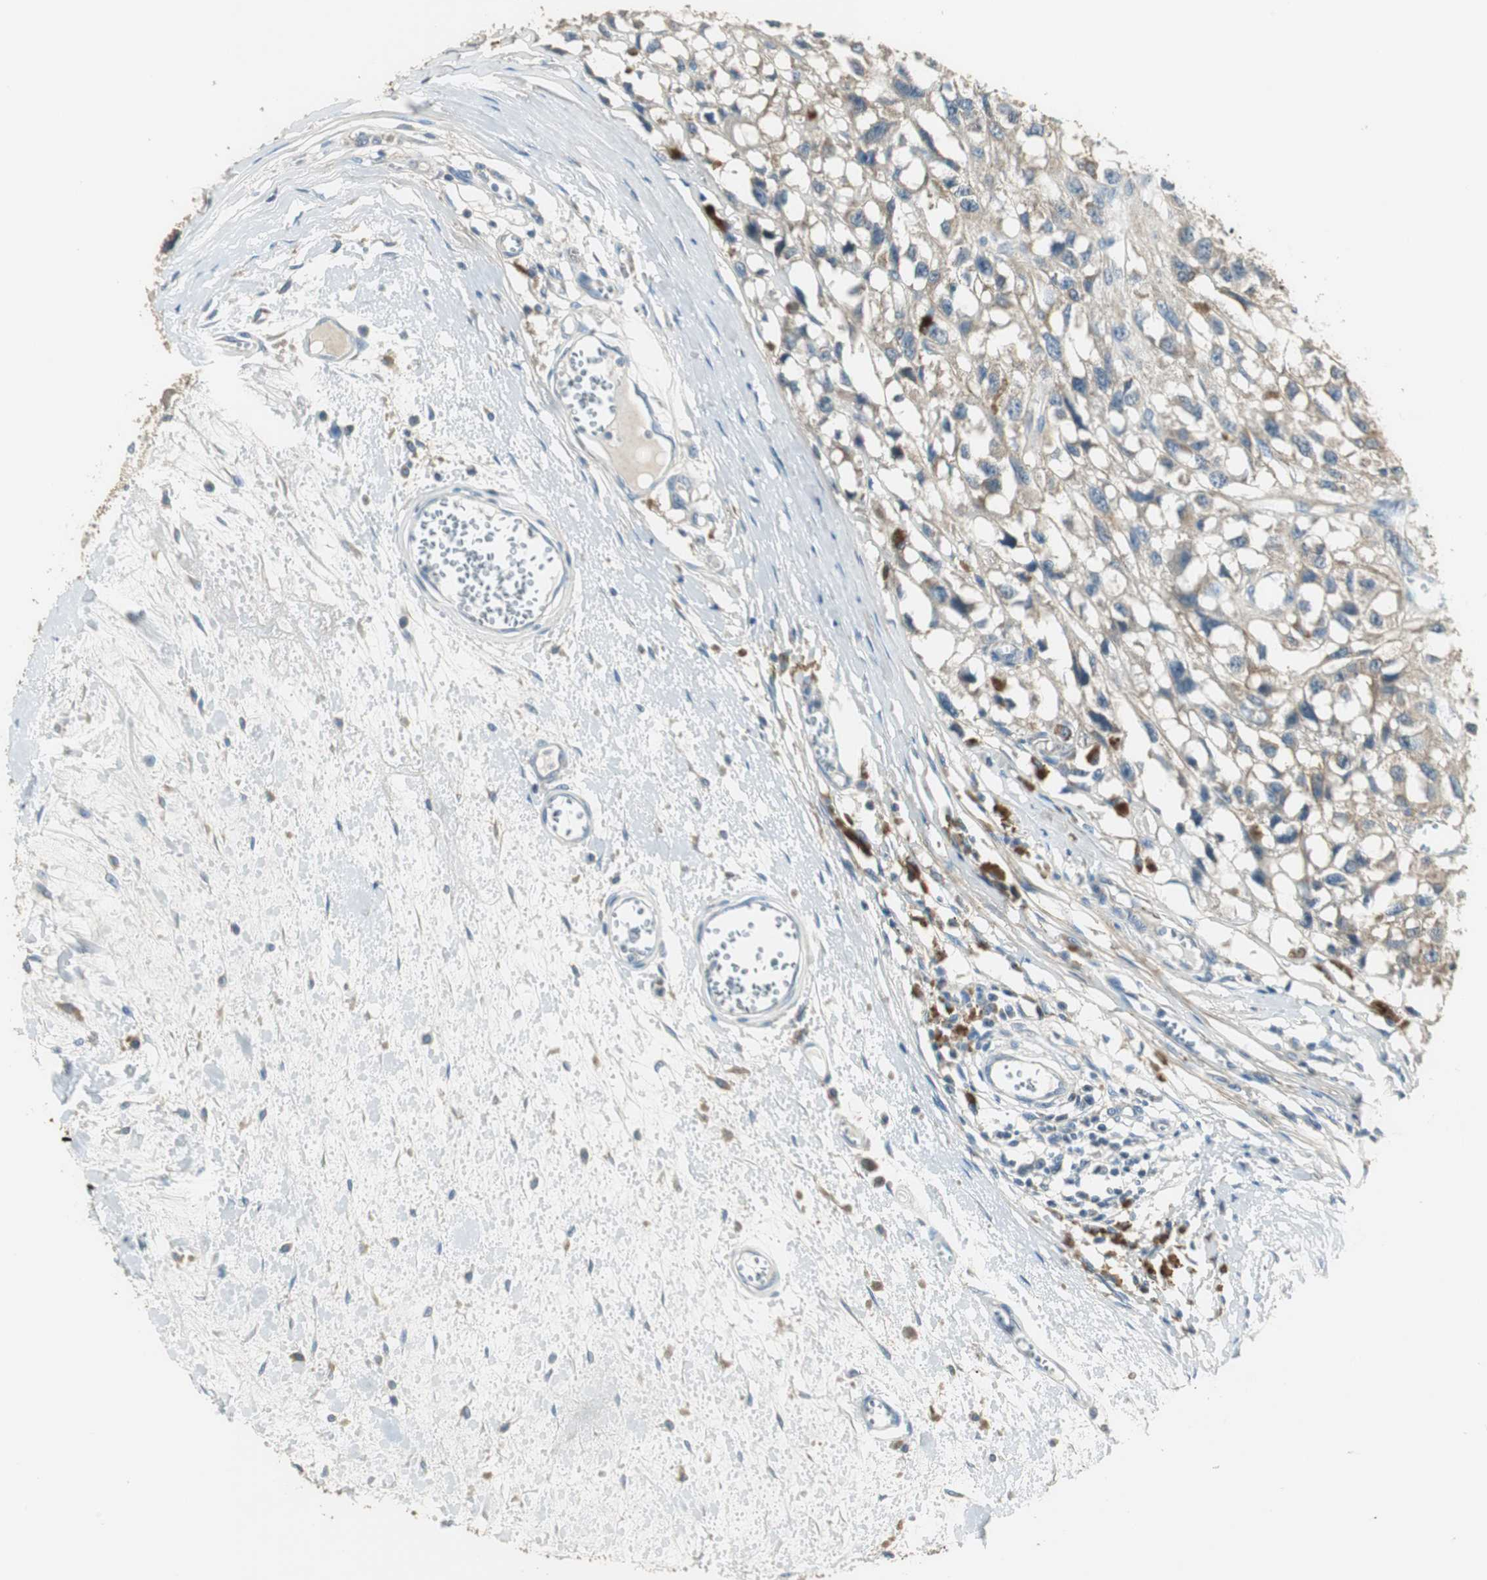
{"staining": {"intensity": "weak", "quantity": ">75%", "location": "cytoplasmic/membranous"}, "tissue": "melanoma", "cell_type": "Tumor cells", "image_type": "cancer", "snomed": [{"axis": "morphology", "description": "Malignant melanoma, Metastatic site"}, {"axis": "topography", "description": "Lymph node"}], "caption": "Malignant melanoma (metastatic site) stained with immunohistochemistry (IHC) demonstrates weak cytoplasmic/membranous positivity in approximately >75% of tumor cells.", "gene": "MSTO1", "patient": {"sex": "male", "age": 59}}